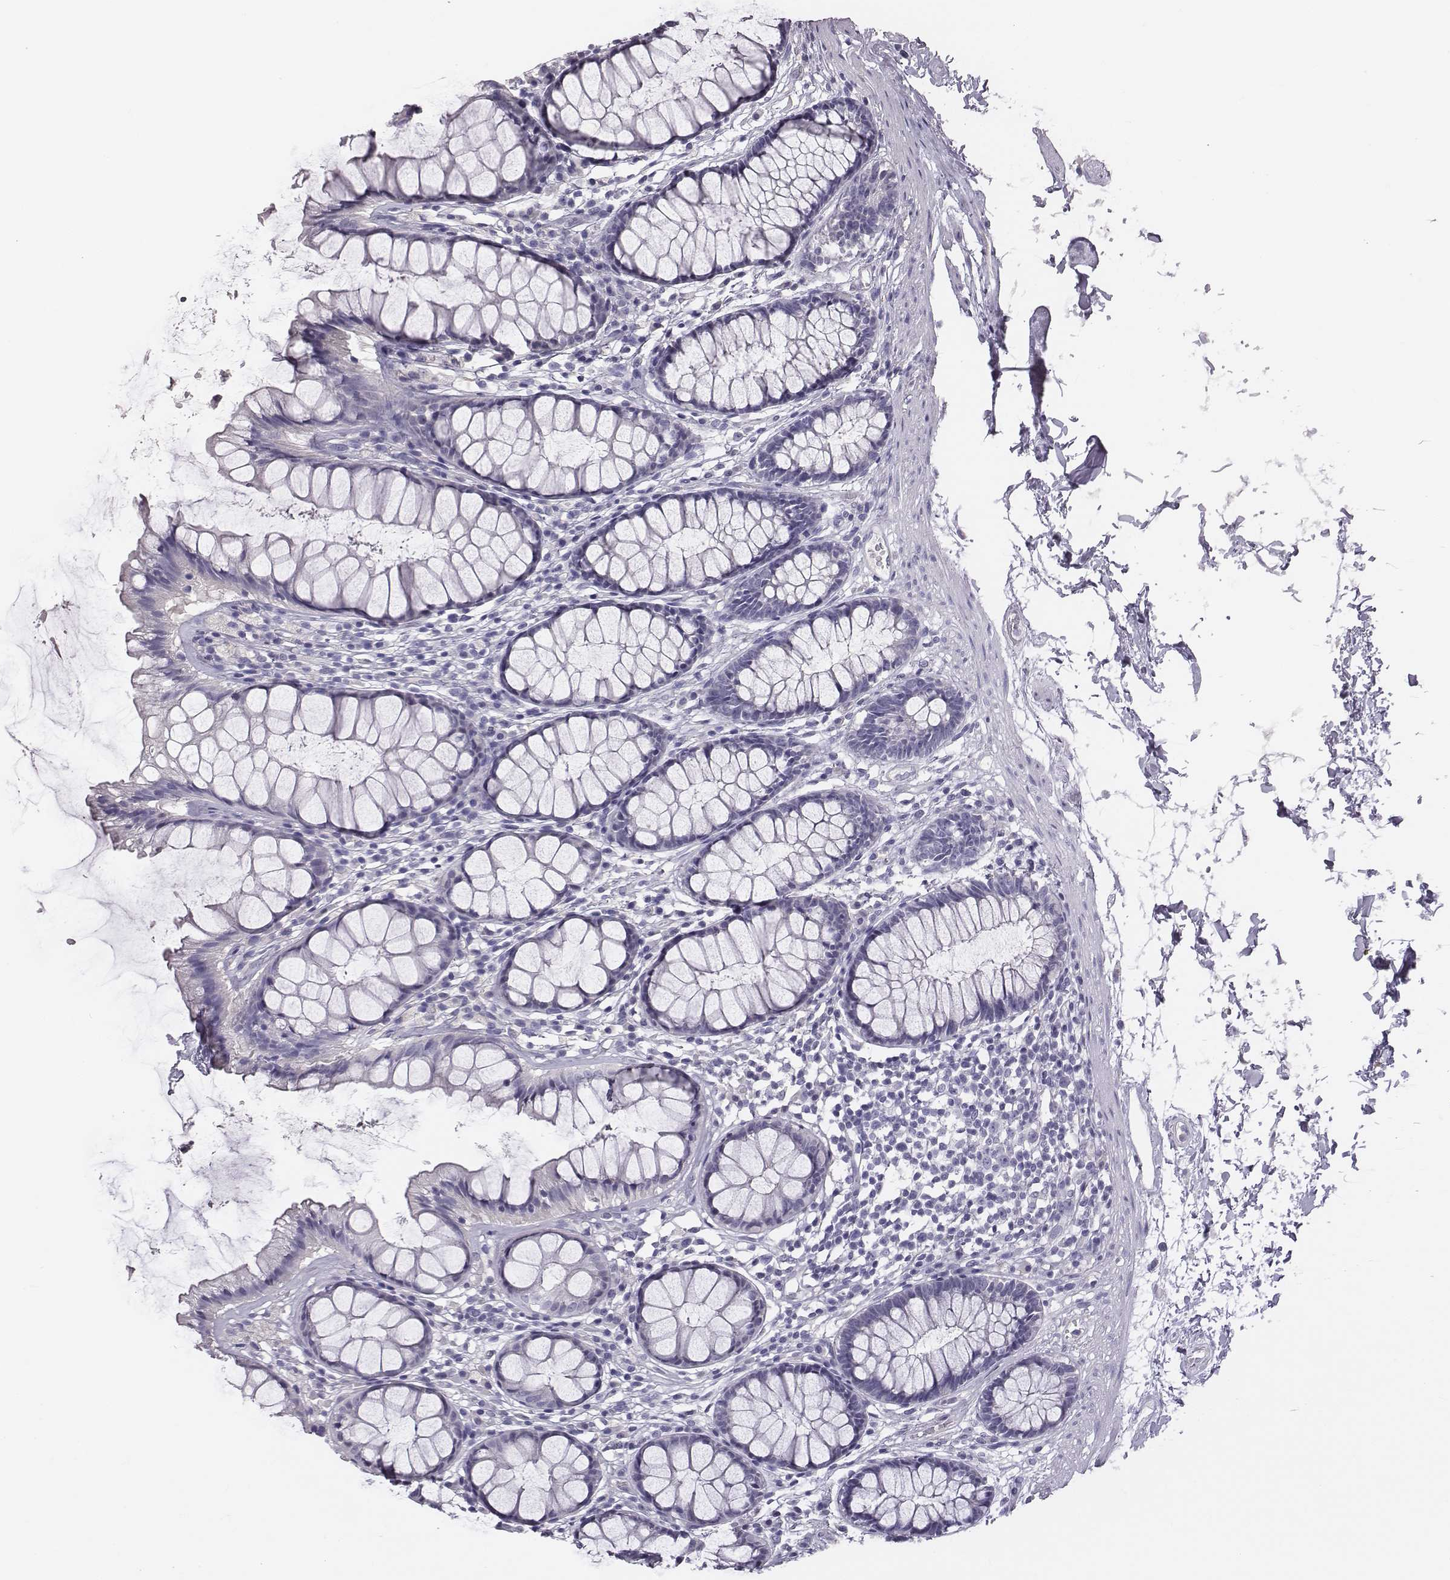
{"staining": {"intensity": "negative", "quantity": "none", "location": "none"}, "tissue": "rectum", "cell_type": "Glandular cells", "image_type": "normal", "snomed": [{"axis": "morphology", "description": "Normal tissue, NOS"}, {"axis": "topography", "description": "Rectum"}], "caption": "Immunohistochemistry (IHC) histopathology image of normal human rectum stained for a protein (brown), which displays no expression in glandular cells.", "gene": "ENSG00000290147", "patient": {"sex": "male", "age": 72}}